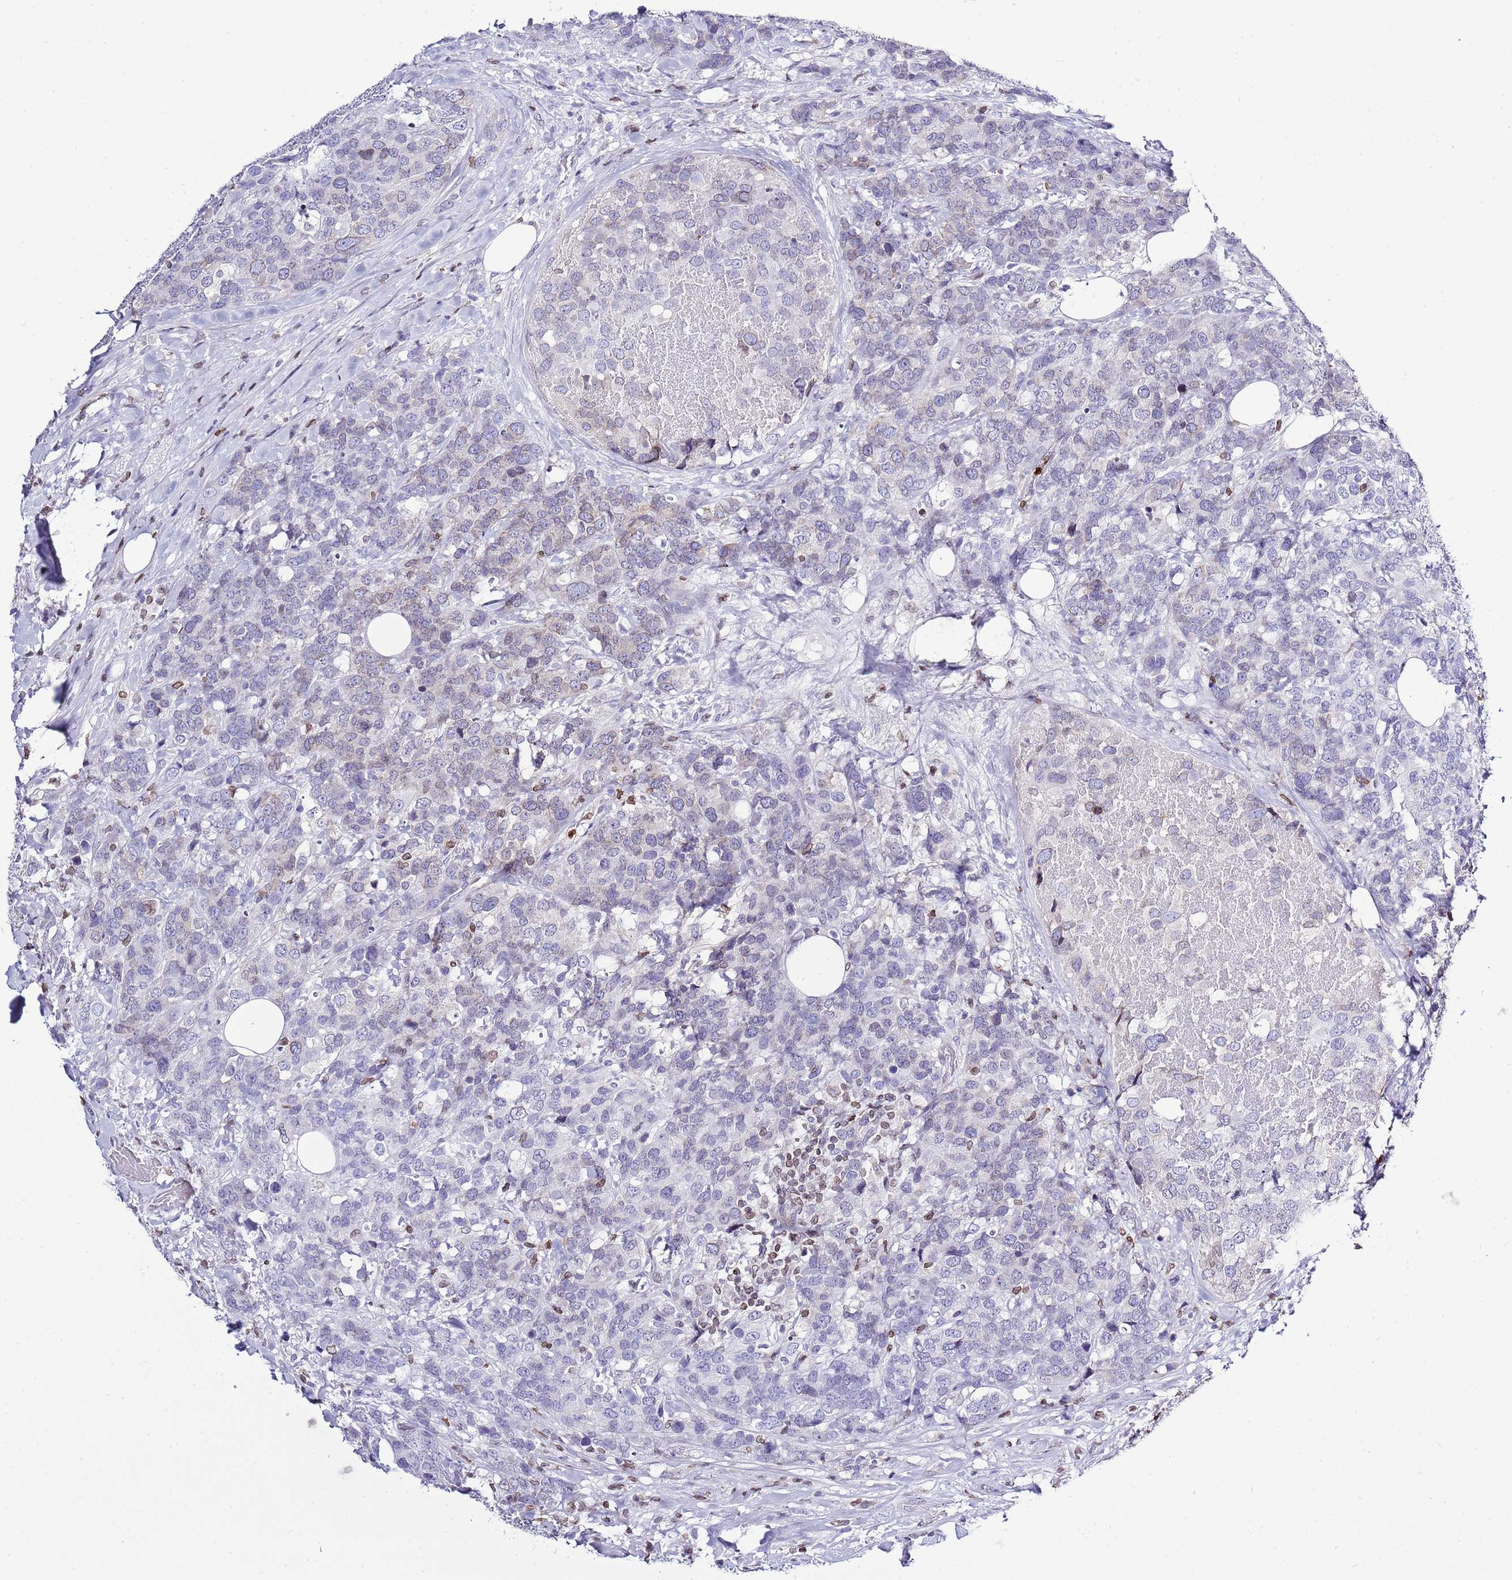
{"staining": {"intensity": "negative", "quantity": "none", "location": "none"}, "tissue": "breast cancer", "cell_type": "Tumor cells", "image_type": "cancer", "snomed": [{"axis": "morphology", "description": "Lobular carcinoma"}, {"axis": "topography", "description": "Breast"}], "caption": "IHC photomicrograph of neoplastic tissue: lobular carcinoma (breast) stained with DAB reveals no significant protein staining in tumor cells.", "gene": "LBR", "patient": {"sex": "female", "age": 59}}